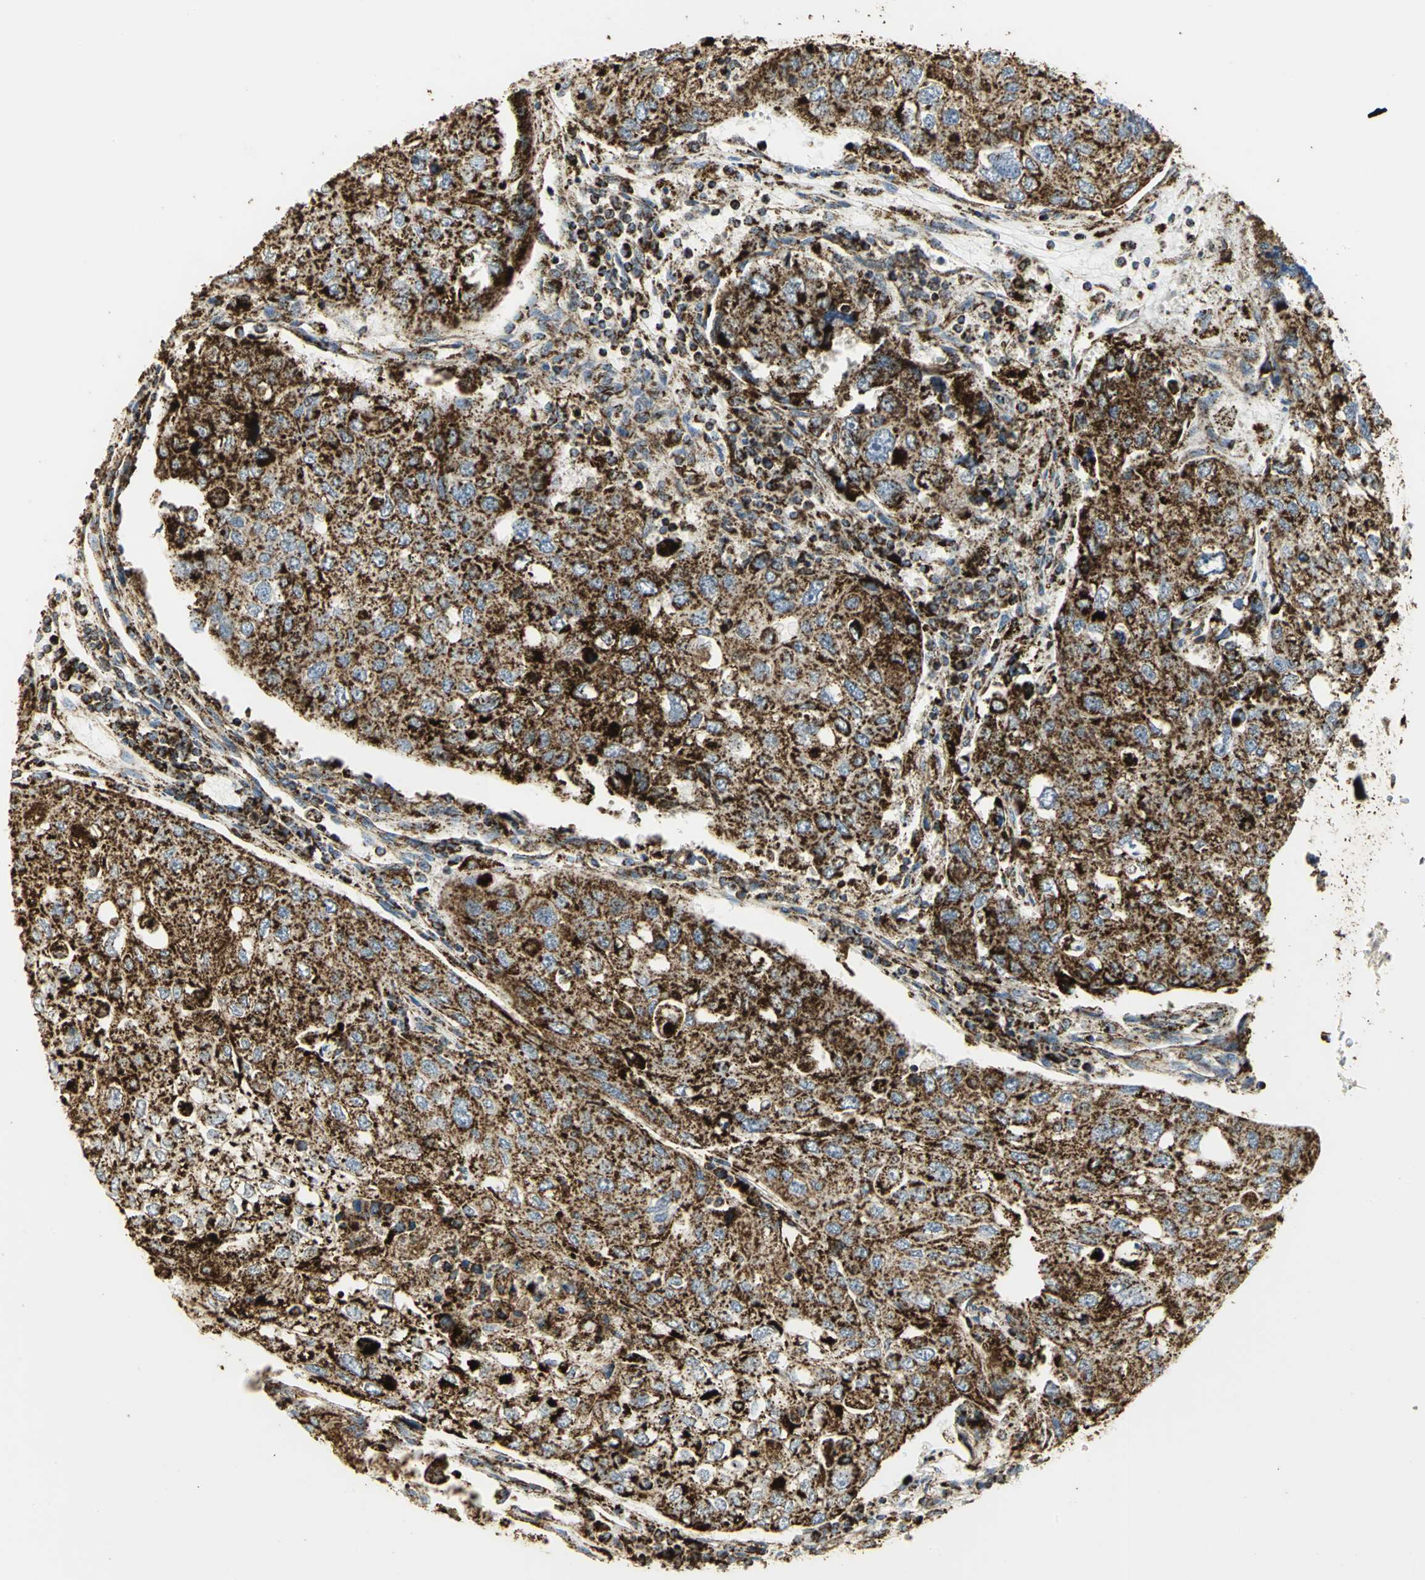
{"staining": {"intensity": "strong", "quantity": ">75%", "location": "cytoplasmic/membranous"}, "tissue": "urothelial cancer", "cell_type": "Tumor cells", "image_type": "cancer", "snomed": [{"axis": "morphology", "description": "Urothelial carcinoma, High grade"}, {"axis": "topography", "description": "Lymph node"}, {"axis": "topography", "description": "Urinary bladder"}], "caption": "An image showing strong cytoplasmic/membranous expression in about >75% of tumor cells in high-grade urothelial carcinoma, as visualized by brown immunohistochemical staining.", "gene": "VDAC1", "patient": {"sex": "male", "age": 51}}